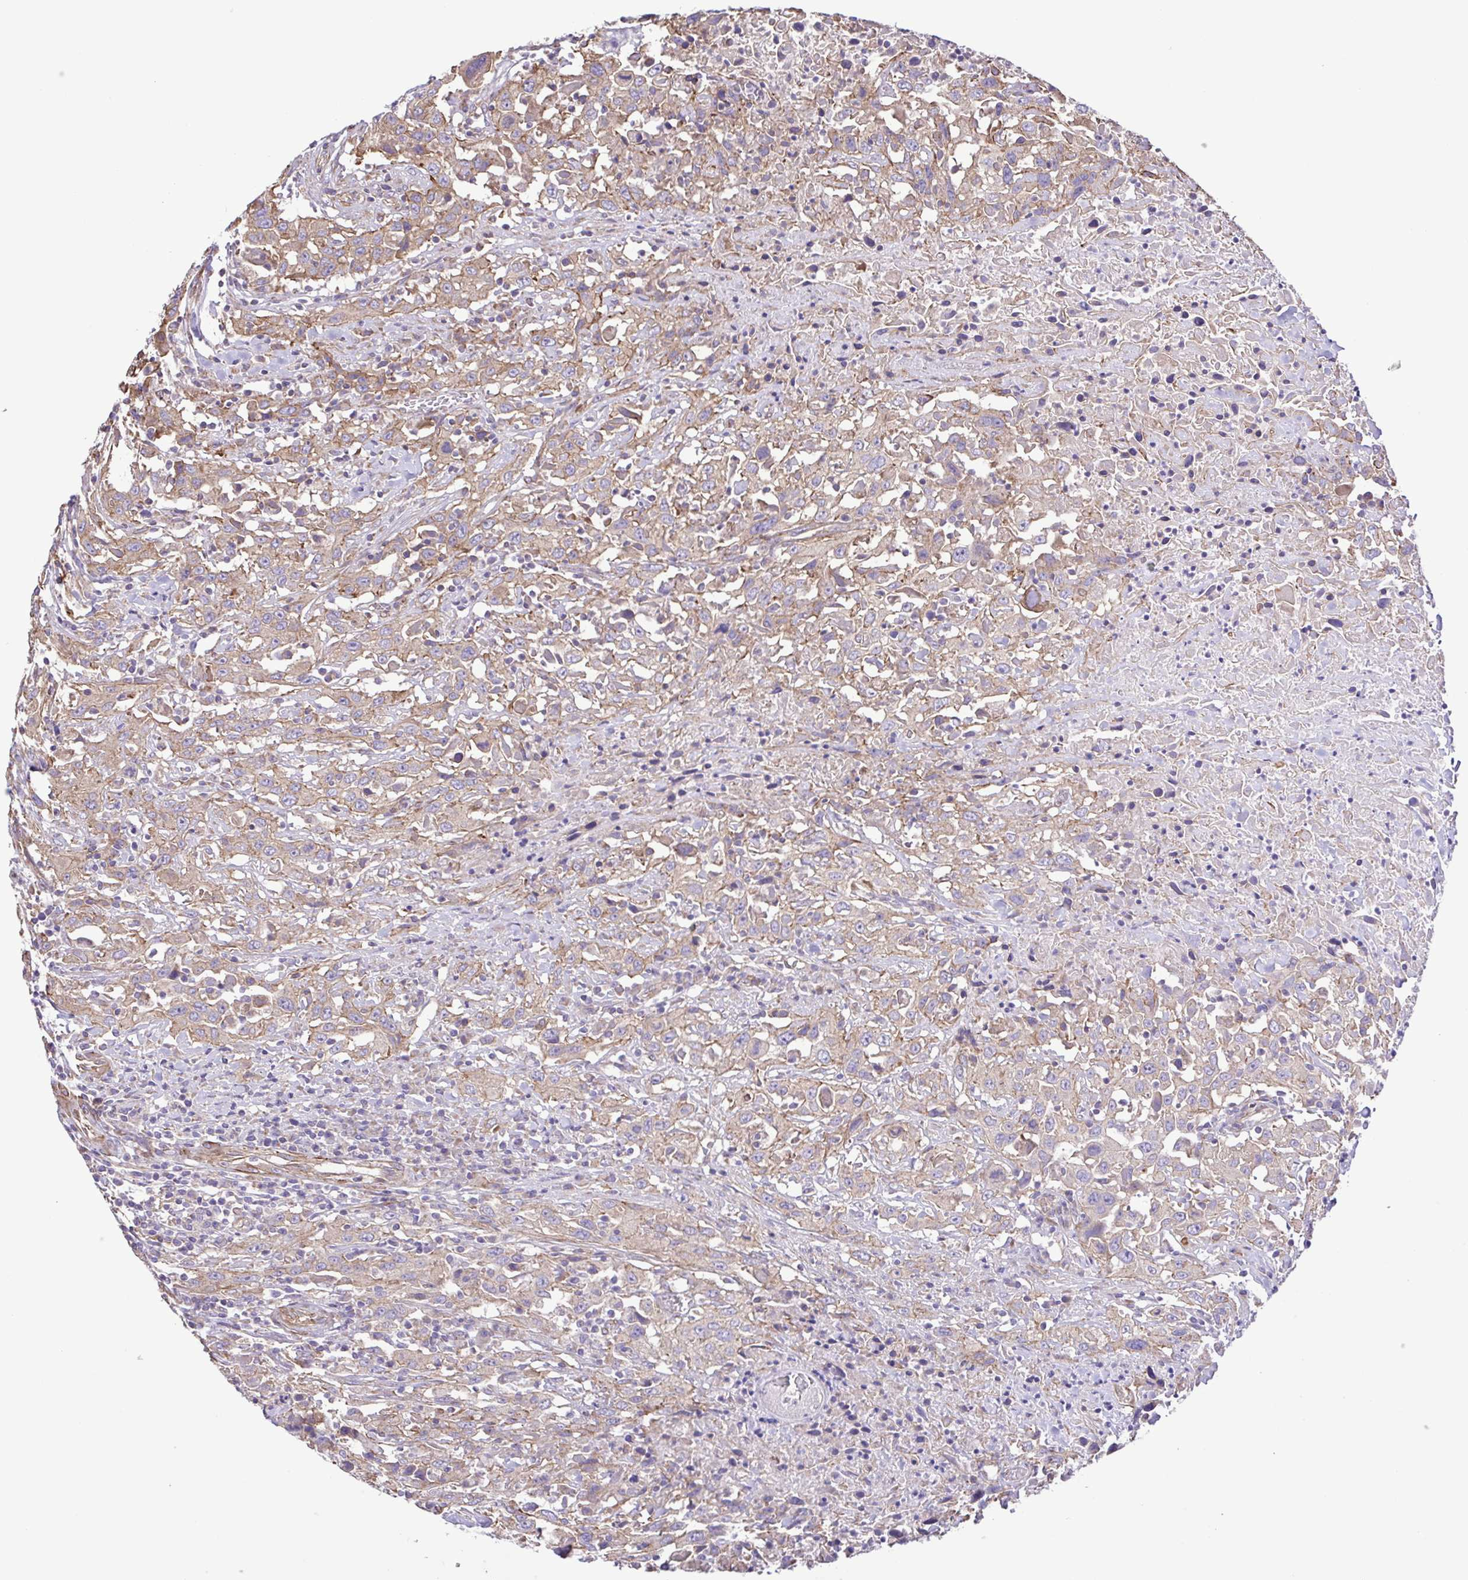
{"staining": {"intensity": "weak", "quantity": "25%-75%", "location": "cytoplasmic/membranous"}, "tissue": "urothelial cancer", "cell_type": "Tumor cells", "image_type": "cancer", "snomed": [{"axis": "morphology", "description": "Urothelial carcinoma, High grade"}, {"axis": "topography", "description": "Urinary bladder"}], "caption": "IHC (DAB (3,3'-diaminobenzidine)) staining of human urothelial cancer reveals weak cytoplasmic/membranous protein positivity in about 25%-75% of tumor cells.", "gene": "FLT1", "patient": {"sex": "male", "age": 61}}